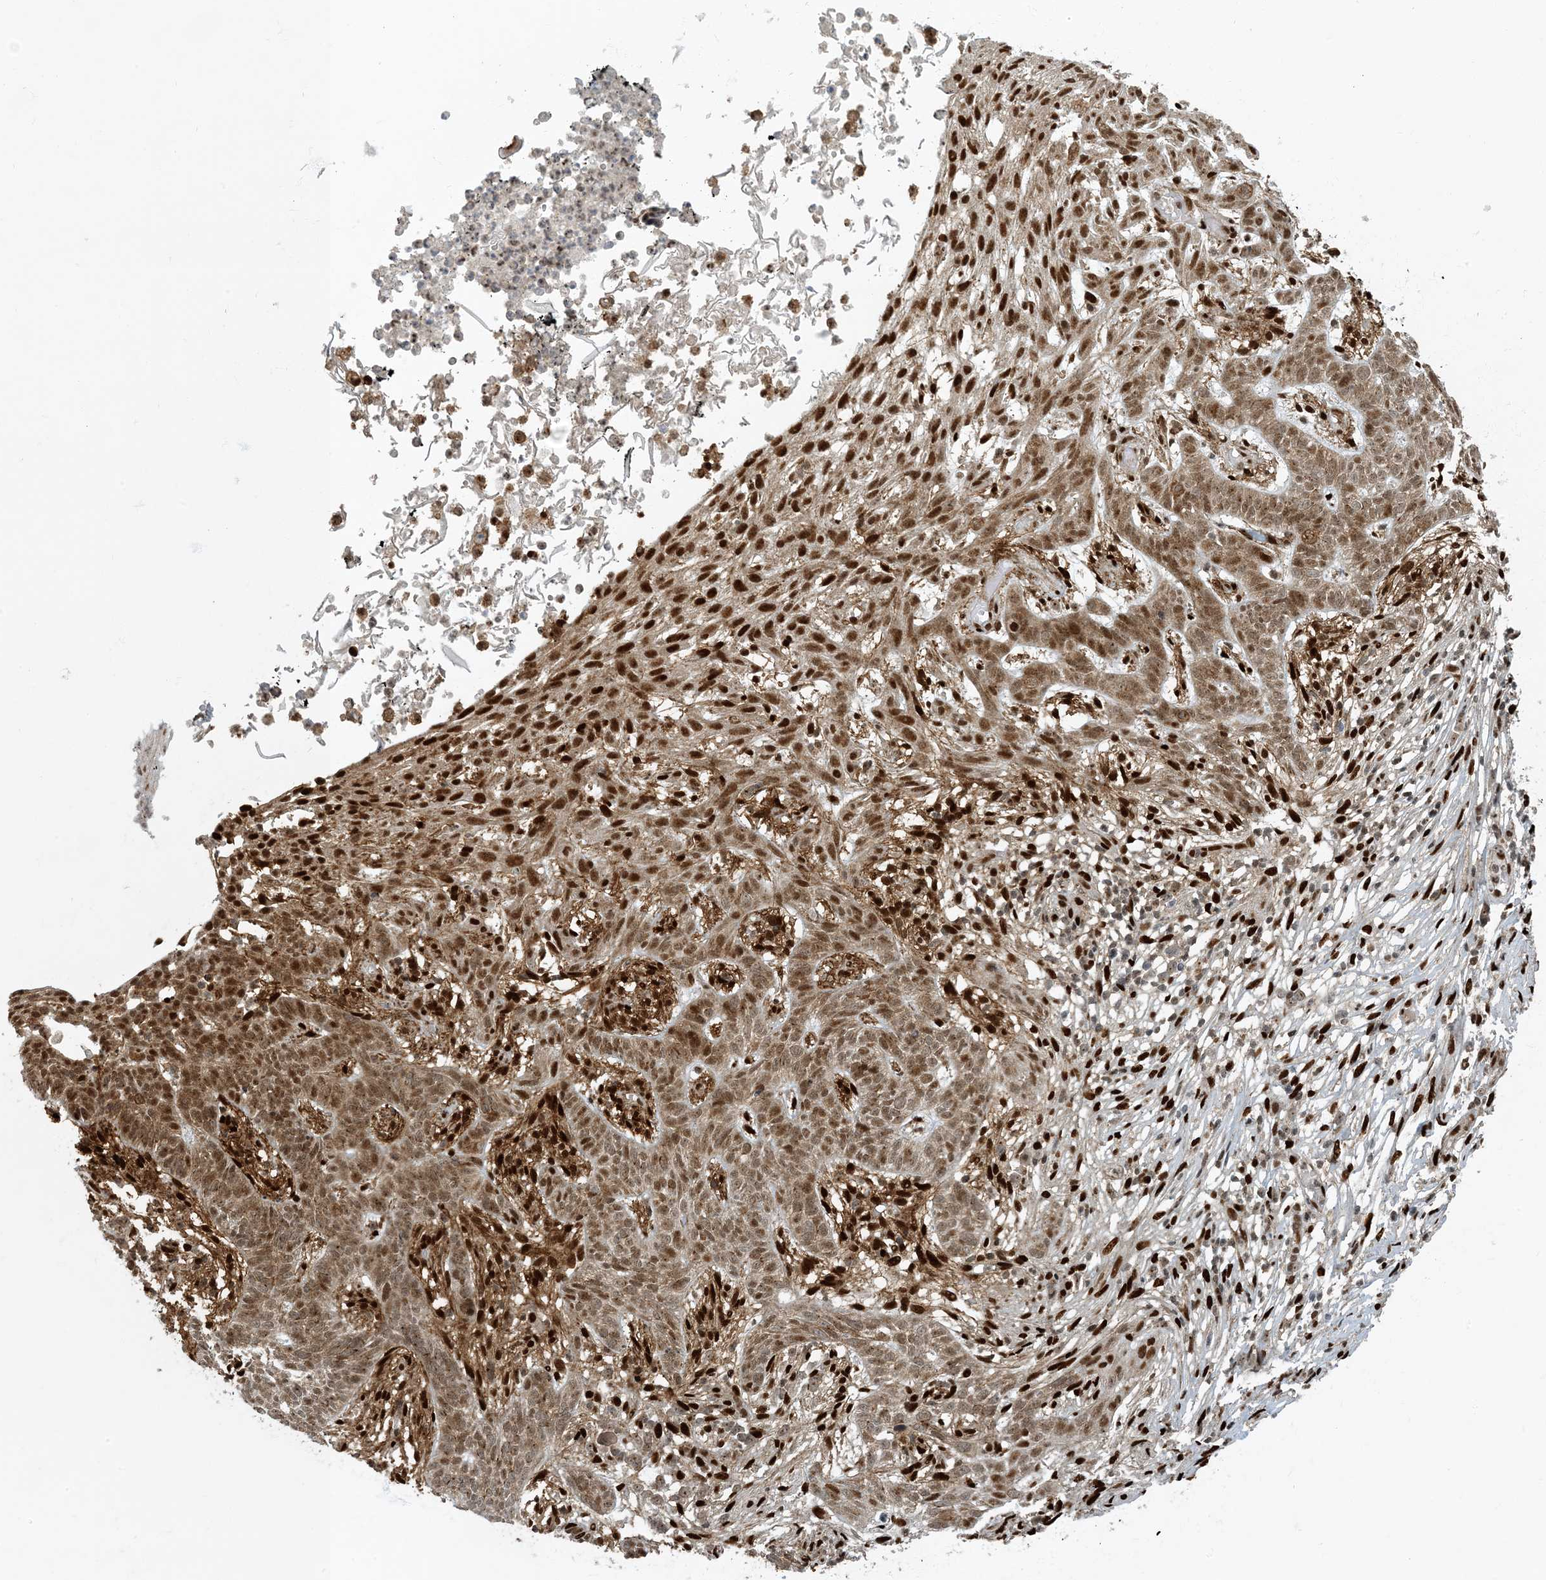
{"staining": {"intensity": "moderate", "quantity": ">75%", "location": "cytoplasmic/membranous,nuclear"}, "tissue": "skin cancer", "cell_type": "Tumor cells", "image_type": "cancer", "snomed": [{"axis": "morphology", "description": "Normal tissue, NOS"}, {"axis": "morphology", "description": "Basal cell carcinoma"}, {"axis": "topography", "description": "Skin"}], "caption": "Skin basal cell carcinoma stained with DAB (3,3'-diaminobenzidine) immunohistochemistry (IHC) demonstrates medium levels of moderate cytoplasmic/membranous and nuclear positivity in approximately >75% of tumor cells.", "gene": "MBD1", "patient": {"sex": "male", "age": 64}}